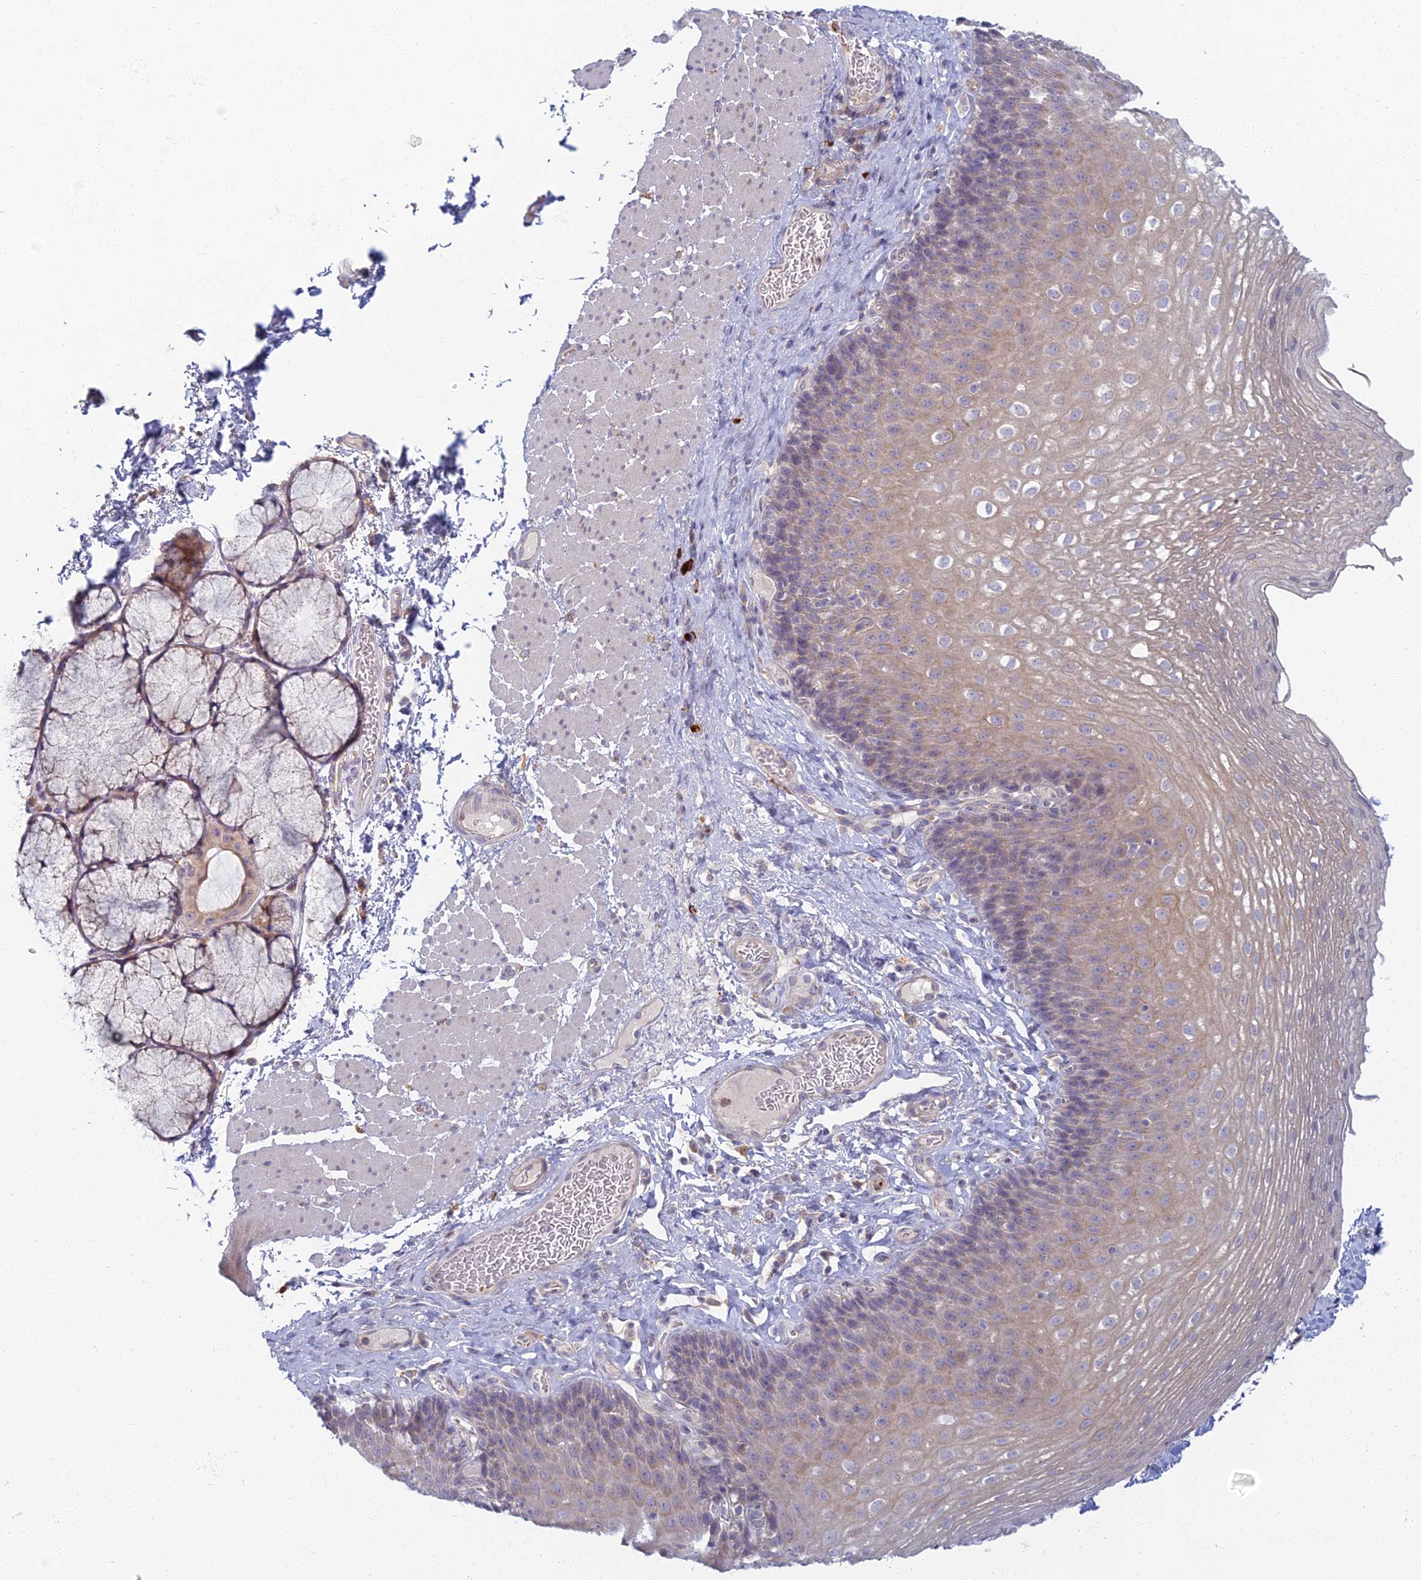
{"staining": {"intensity": "weak", "quantity": "25%-75%", "location": "cytoplasmic/membranous"}, "tissue": "esophagus", "cell_type": "Squamous epithelial cells", "image_type": "normal", "snomed": [{"axis": "morphology", "description": "Normal tissue, NOS"}, {"axis": "topography", "description": "Esophagus"}], "caption": "Benign esophagus exhibits weak cytoplasmic/membranous staining in approximately 25%-75% of squamous epithelial cells, visualized by immunohistochemistry. The staining was performed using DAB (3,3'-diaminobenzidine), with brown indicating positive protein expression. Nuclei are stained blue with hematoxylin.", "gene": "PROX2", "patient": {"sex": "female", "age": 66}}